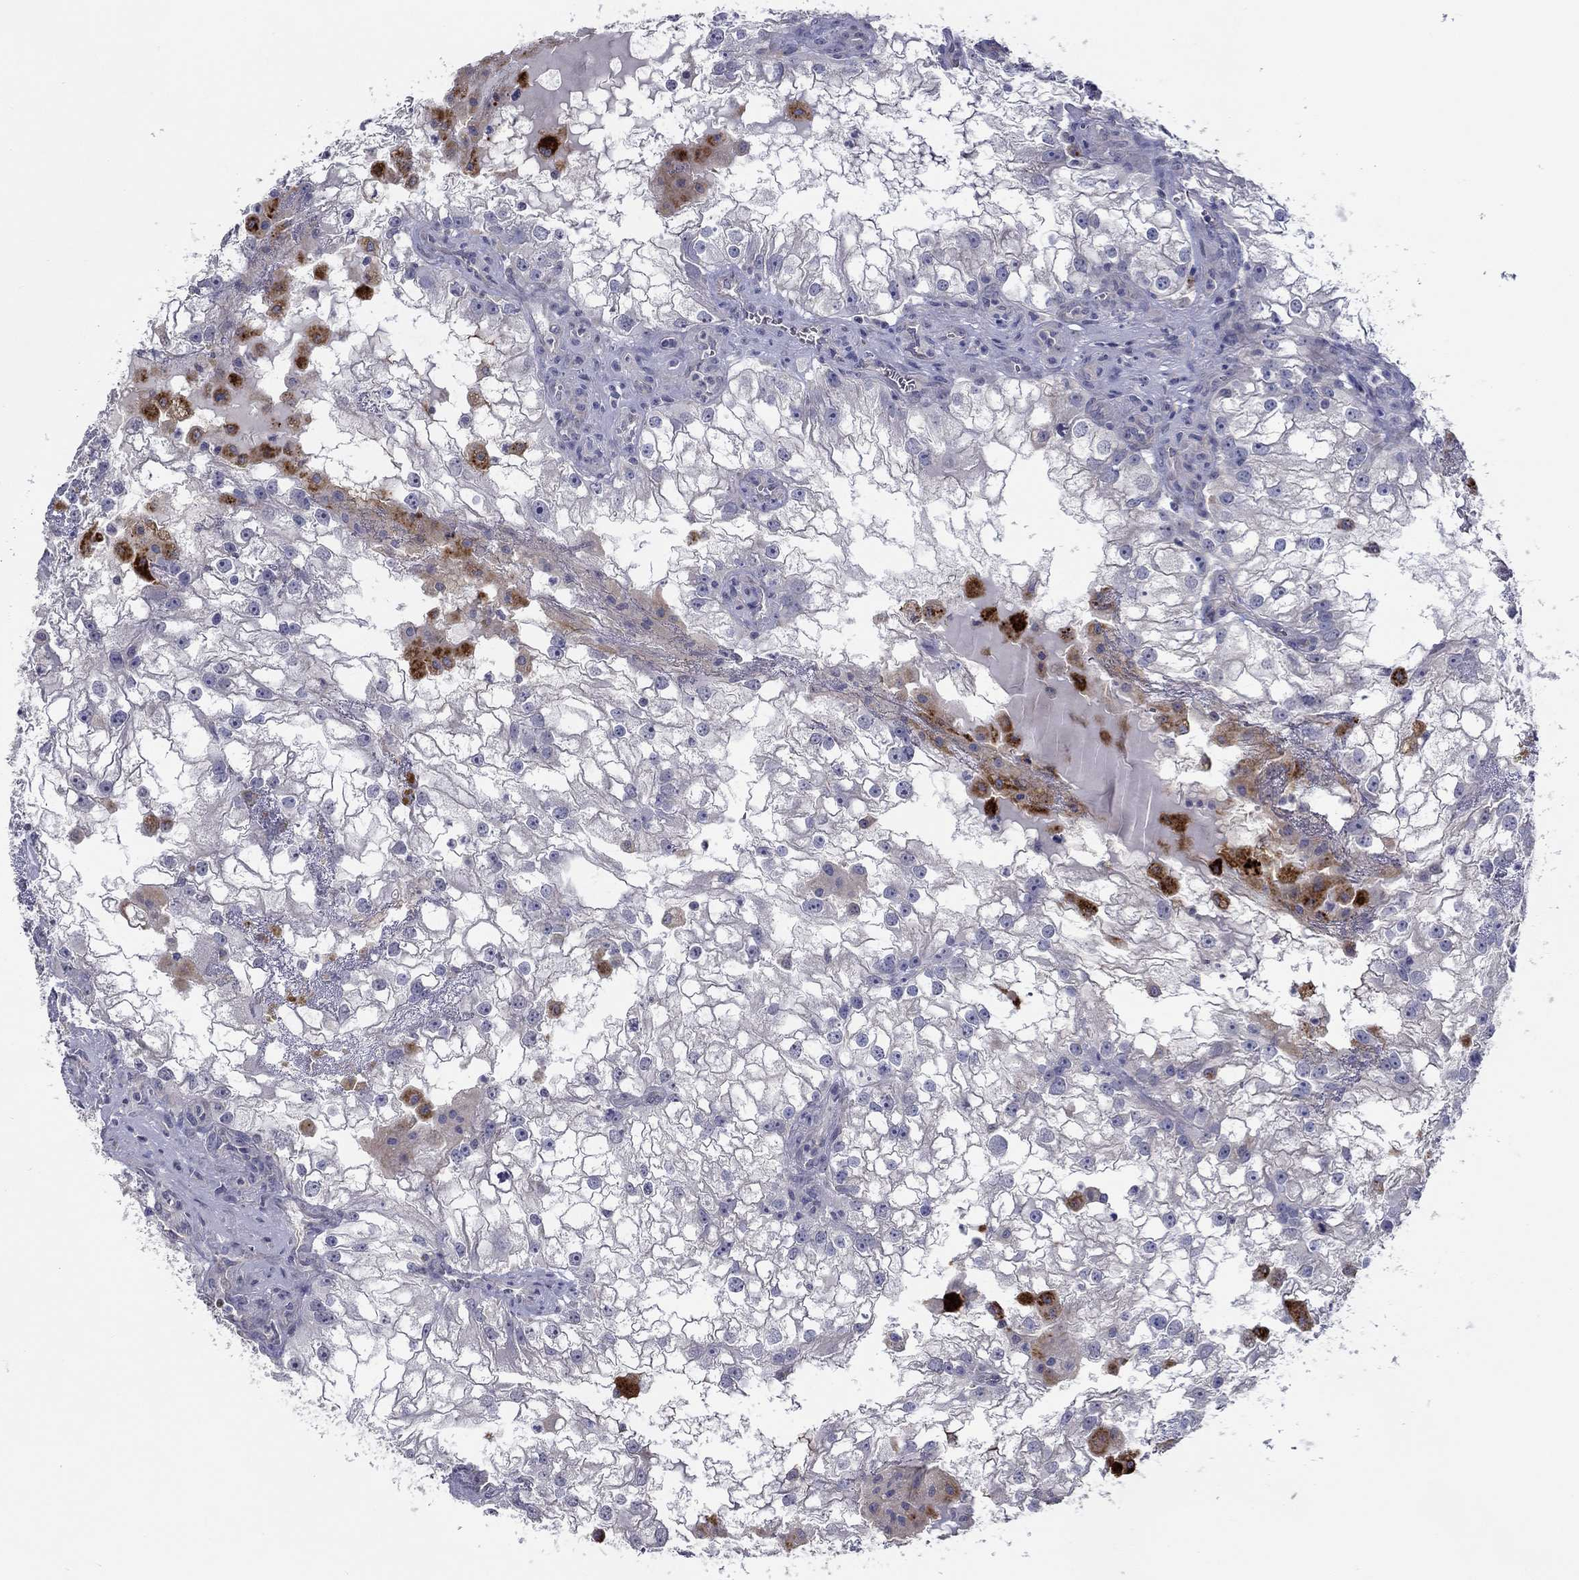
{"staining": {"intensity": "negative", "quantity": "none", "location": "none"}, "tissue": "renal cancer", "cell_type": "Tumor cells", "image_type": "cancer", "snomed": [{"axis": "morphology", "description": "Adenocarcinoma, NOS"}, {"axis": "topography", "description": "Kidney"}], "caption": "This is an IHC histopathology image of human adenocarcinoma (renal). There is no positivity in tumor cells.", "gene": "ERMP1", "patient": {"sex": "male", "age": 59}}